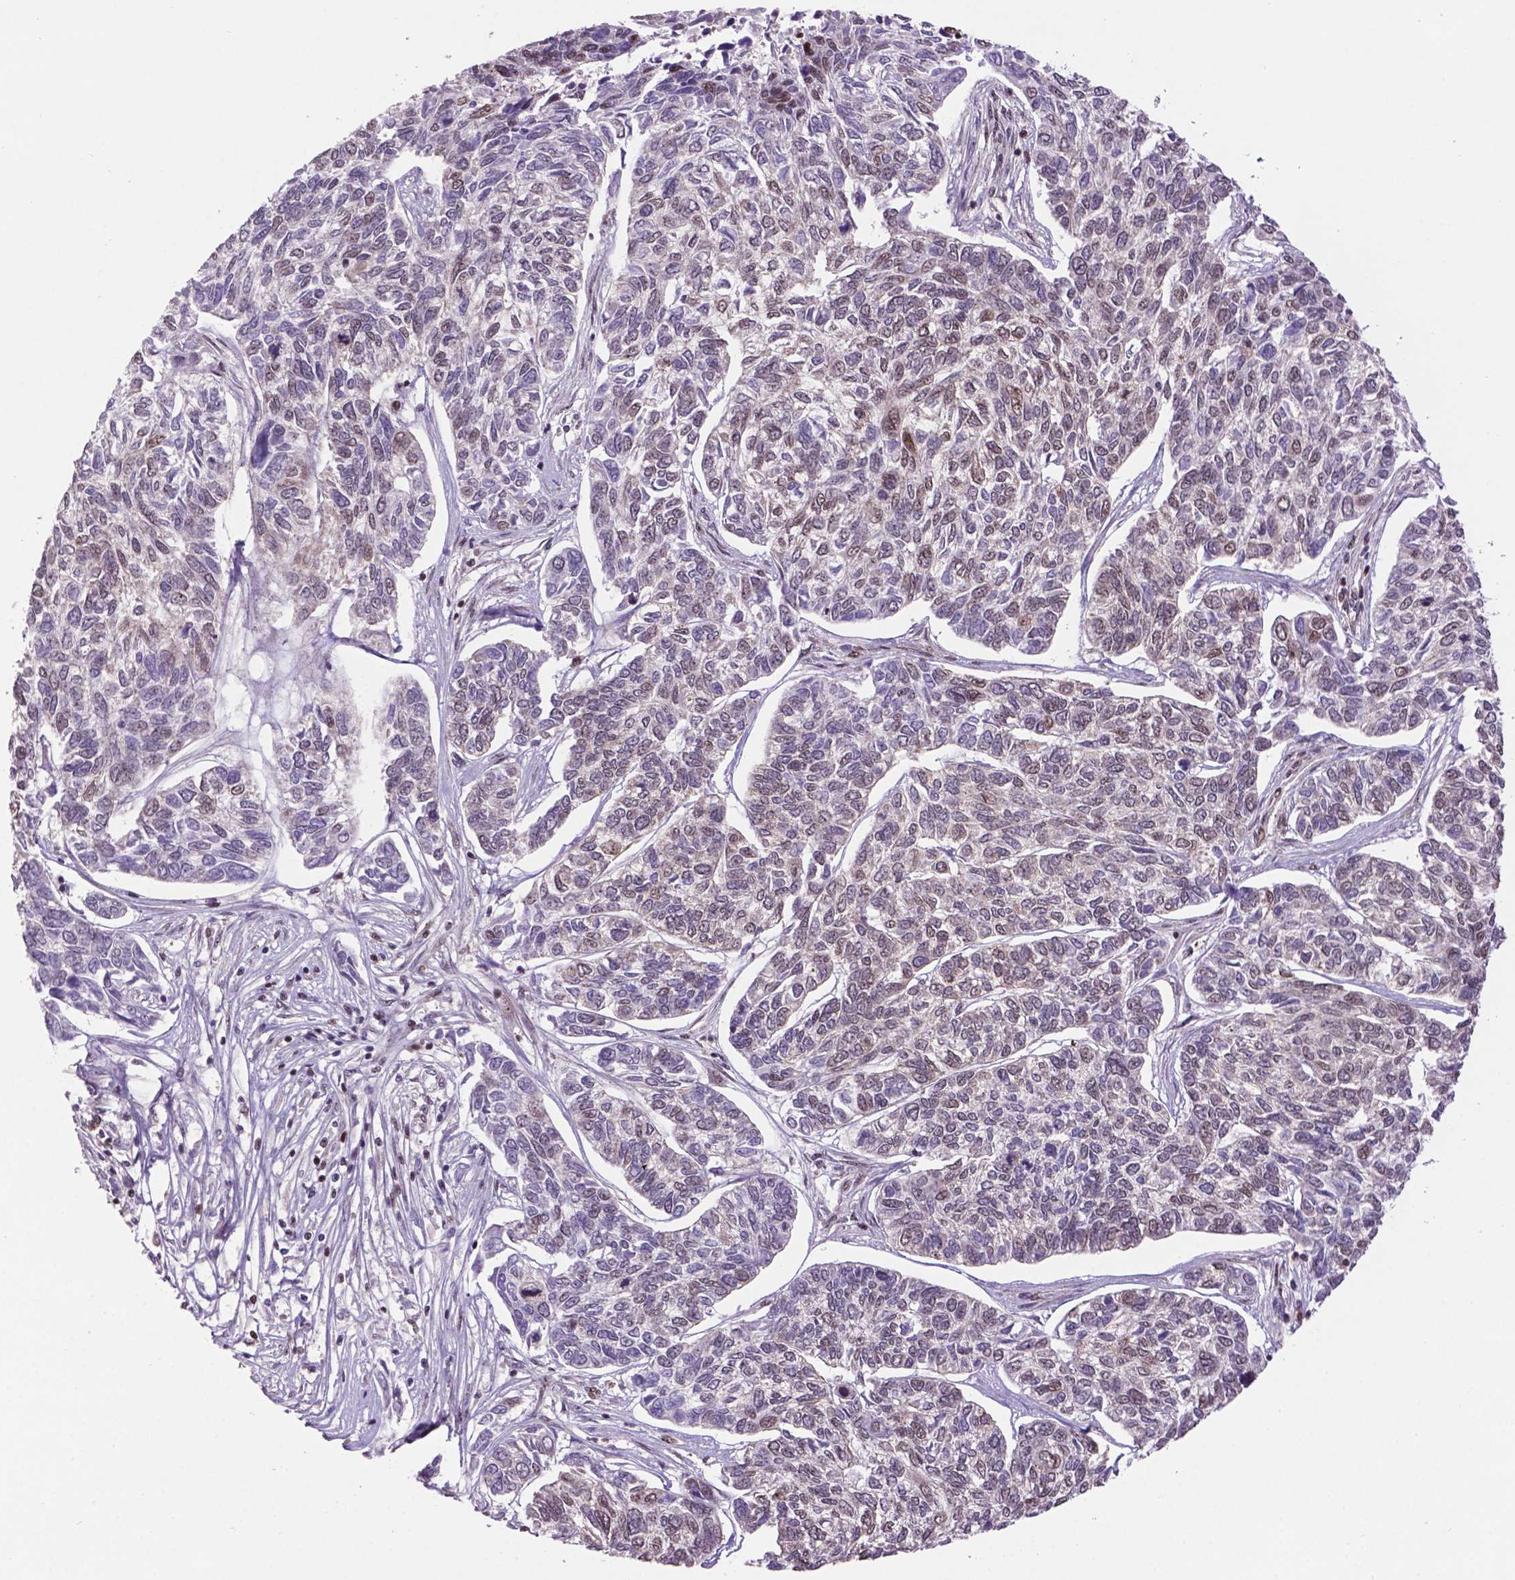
{"staining": {"intensity": "weak", "quantity": "<25%", "location": "nuclear"}, "tissue": "skin cancer", "cell_type": "Tumor cells", "image_type": "cancer", "snomed": [{"axis": "morphology", "description": "Basal cell carcinoma"}, {"axis": "topography", "description": "Skin"}], "caption": "Photomicrograph shows no significant protein expression in tumor cells of skin cancer.", "gene": "CSNK2A1", "patient": {"sex": "female", "age": 65}}